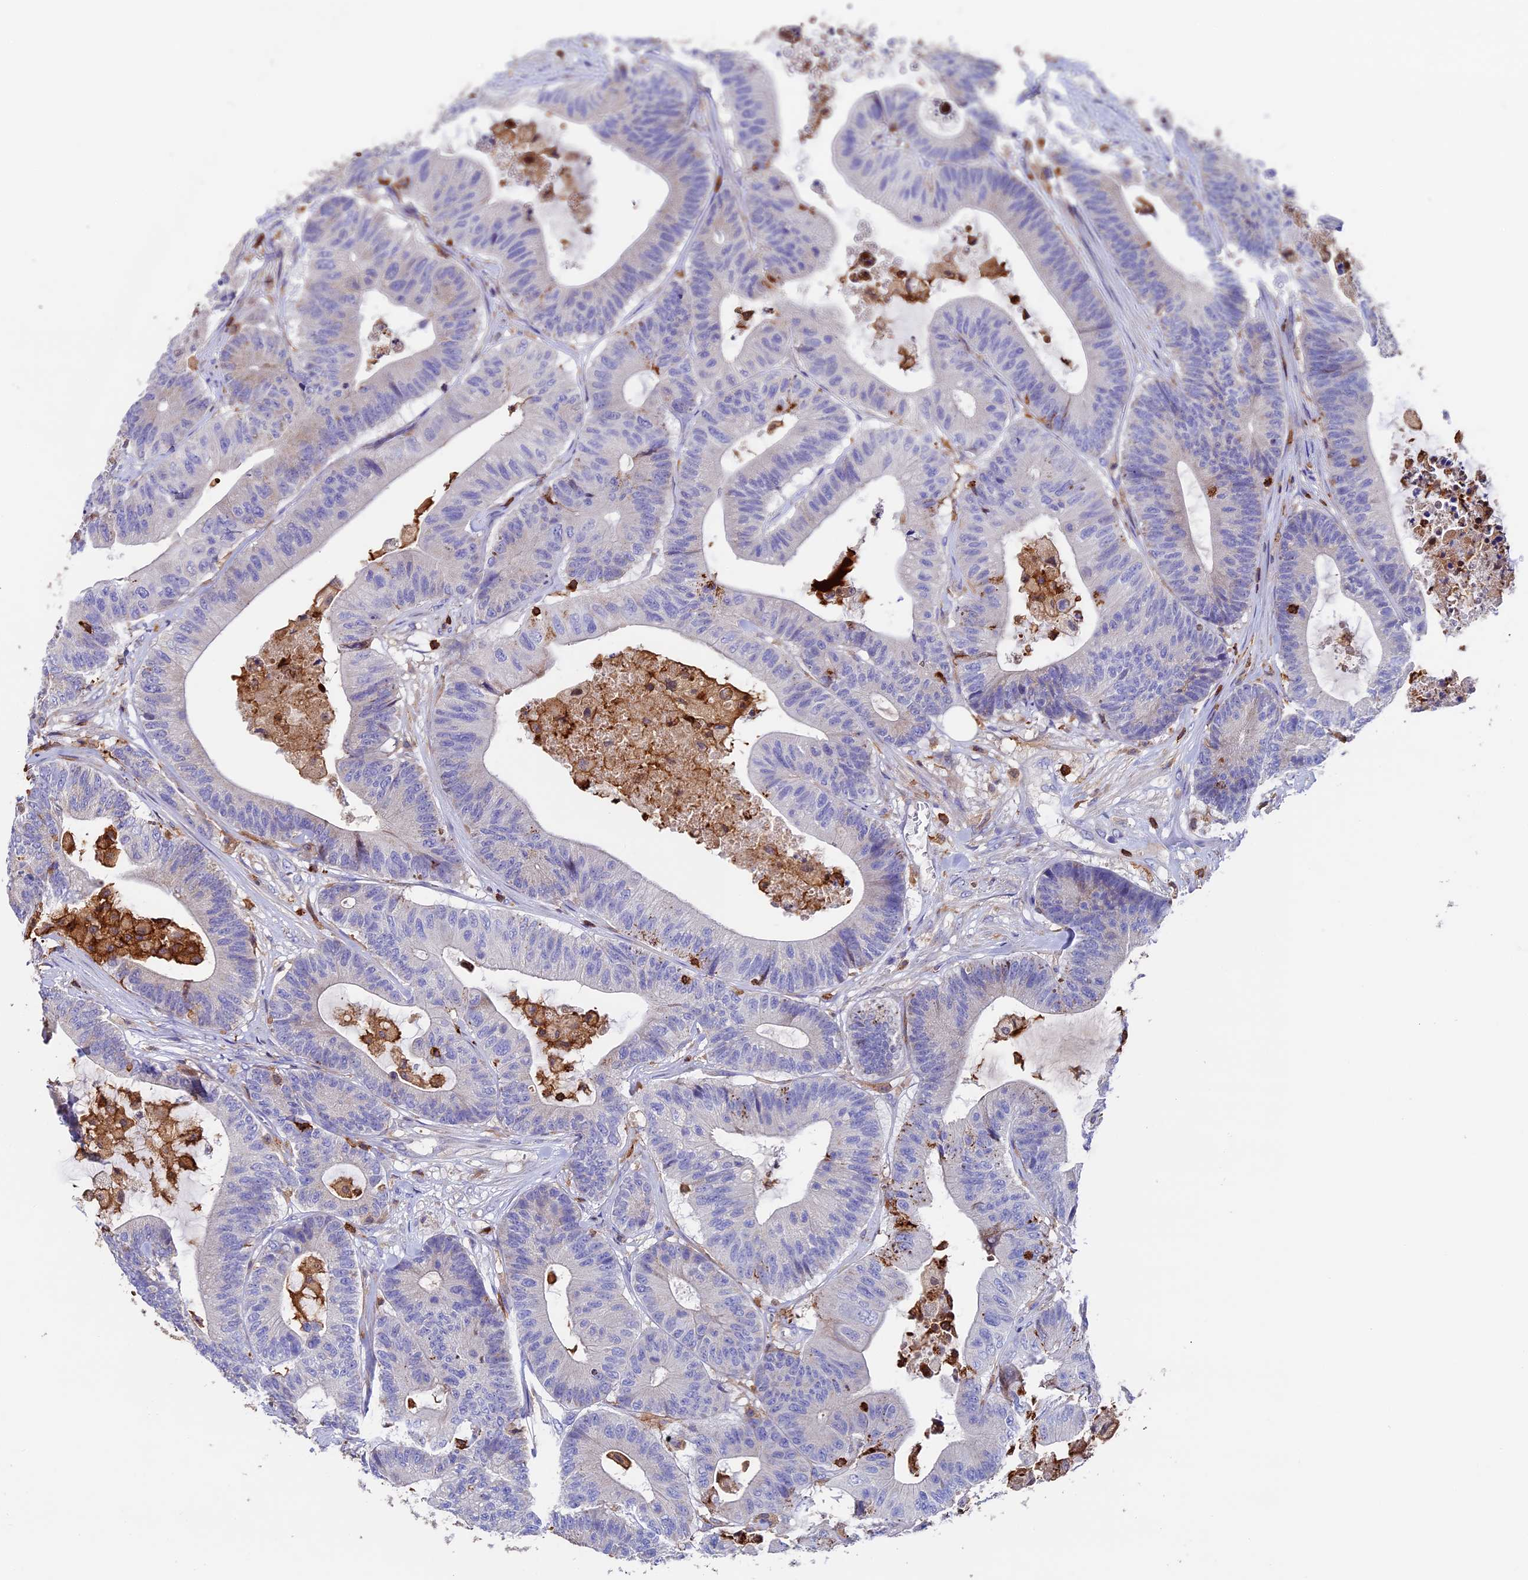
{"staining": {"intensity": "negative", "quantity": "none", "location": "none"}, "tissue": "colorectal cancer", "cell_type": "Tumor cells", "image_type": "cancer", "snomed": [{"axis": "morphology", "description": "Adenocarcinoma, NOS"}, {"axis": "topography", "description": "Colon"}], "caption": "There is no significant positivity in tumor cells of colorectal cancer.", "gene": "ADAT1", "patient": {"sex": "female", "age": 84}}